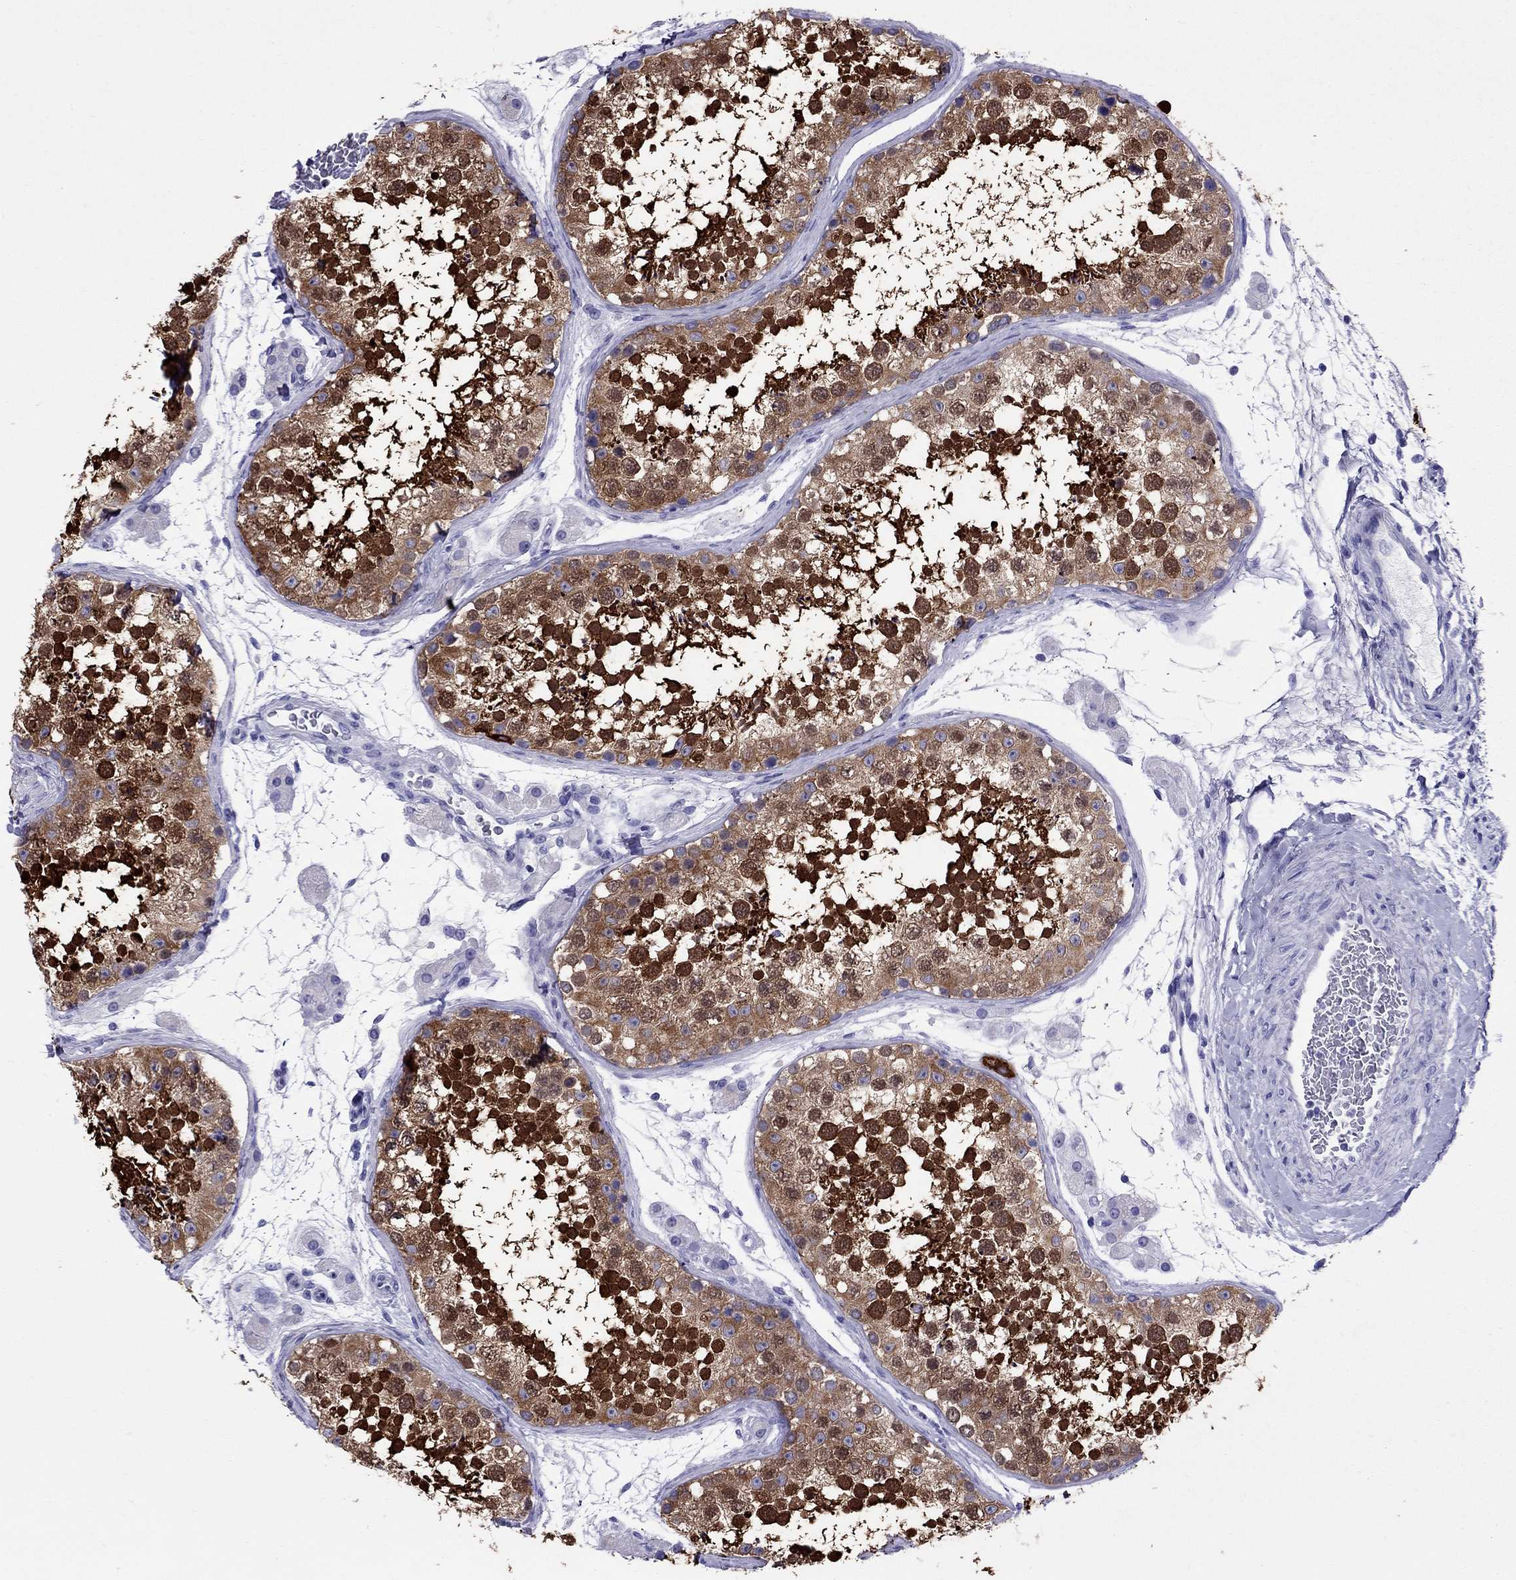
{"staining": {"intensity": "strong", "quantity": ">75%", "location": "cytoplasmic/membranous,nuclear"}, "tissue": "testis", "cell_type": "Cells in seminiferous ducts", "image_type": "normal", "snomed": [{"axis": "morphology", "description": "Normal tissue, NOS"}, {"axis": "topography", "description": "Testis"}], "caption": "Testis stained with IHC reveals strong cytoplasmic/membranous,nuclear staining in approximately >75% of cells in seminiferous ducts.", "gene": "AVPR1B", "patient": {"sex": "male", "age": 41}}